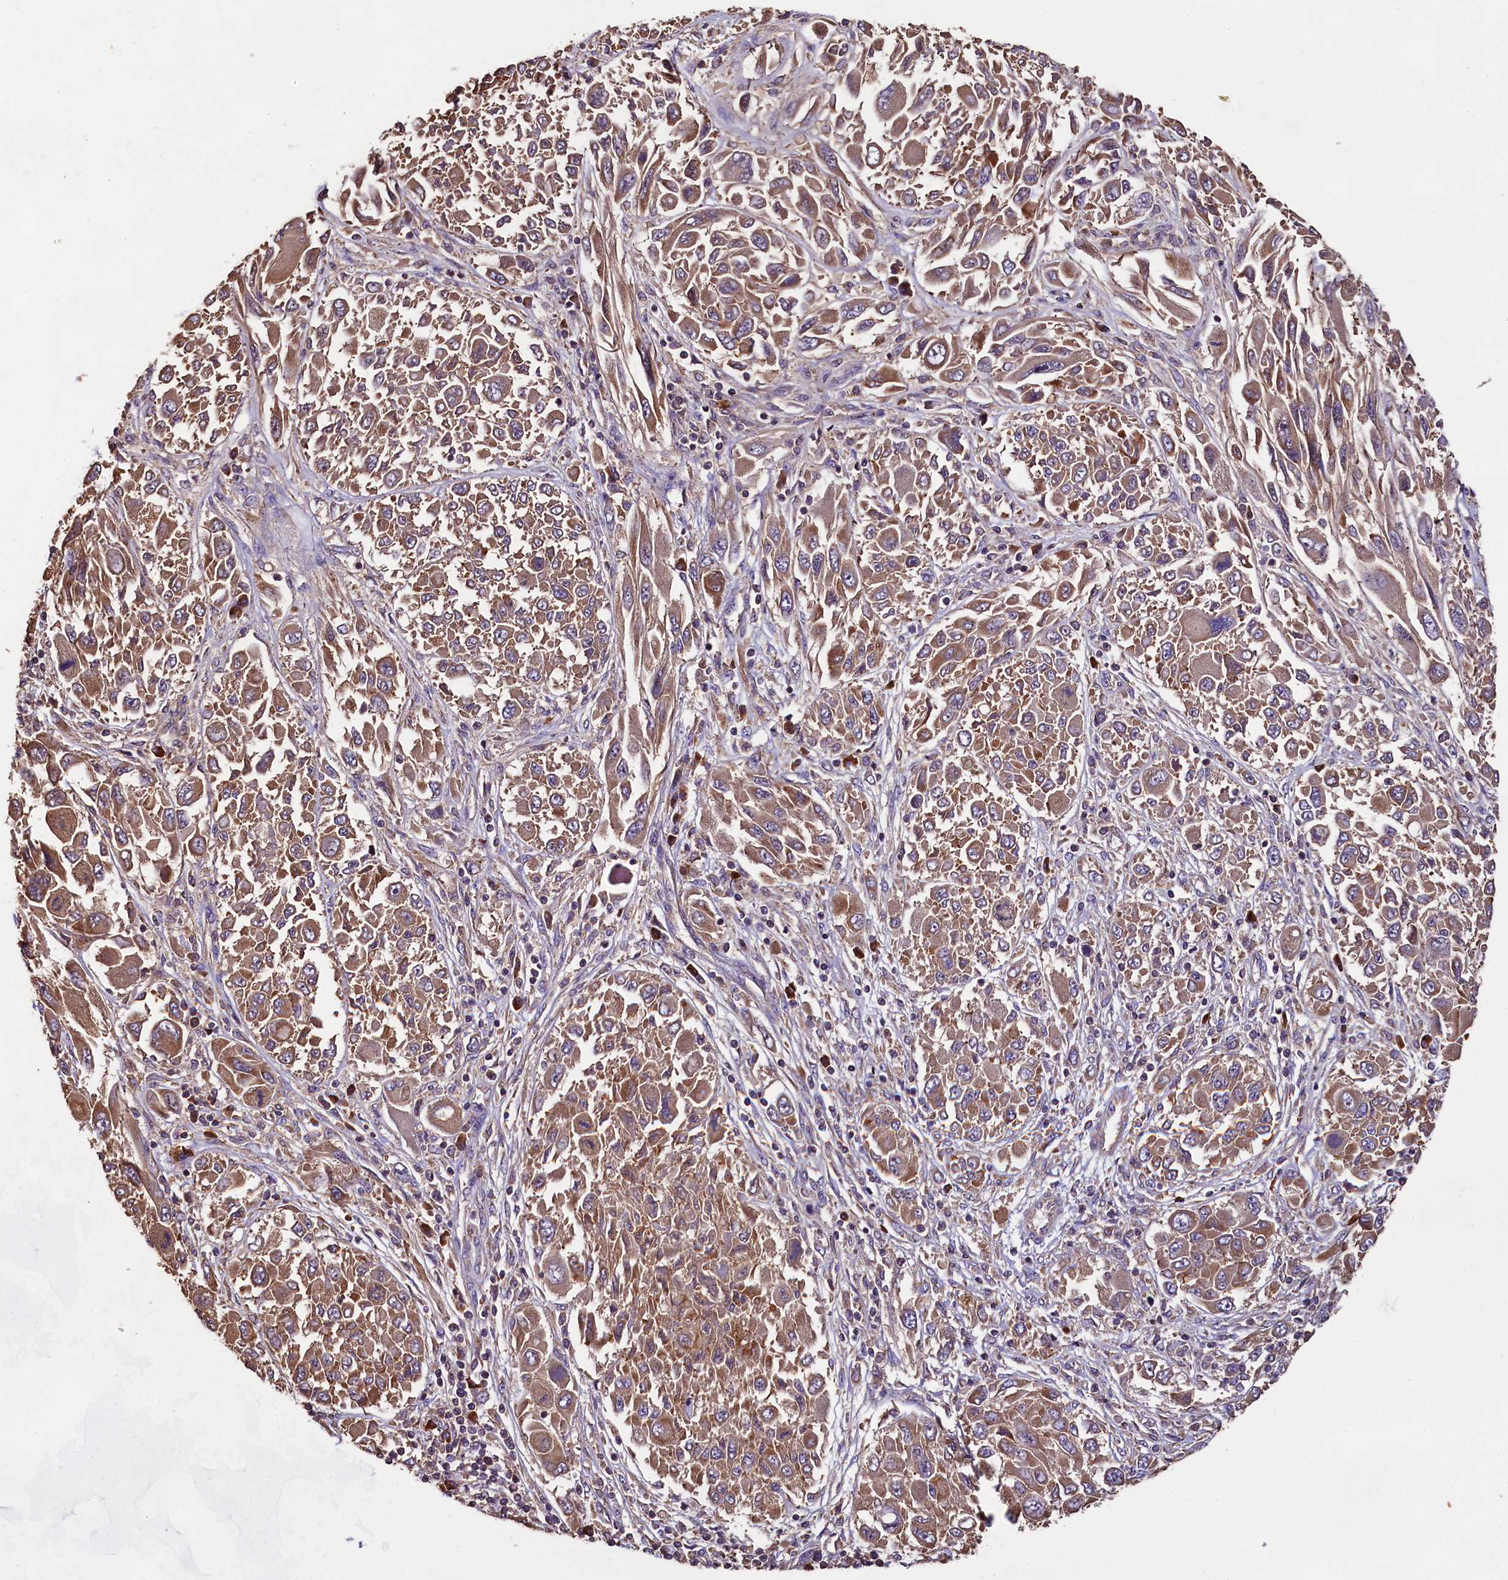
{"staining": {"intensity": "moderate", "quantity": ">75%", "location": "cytoplasmic/membranous"}, "tissue": "melanoma", "cell_type": "Tumor cells", "image_type": "cancer", "snomed": [{"axis": "morphology", "description": "Malignant melanoma, NOS"}, {"axis": "topography", "description": "Skin"}], "caption": "Tumor cells demonstrate medium levels of moderate cytoplasmic/membranous expression in approximately >75% of cells in human malignant melanoma.", "gene": "ENKD1", "patient": {"sex": "female", "age": 91}}